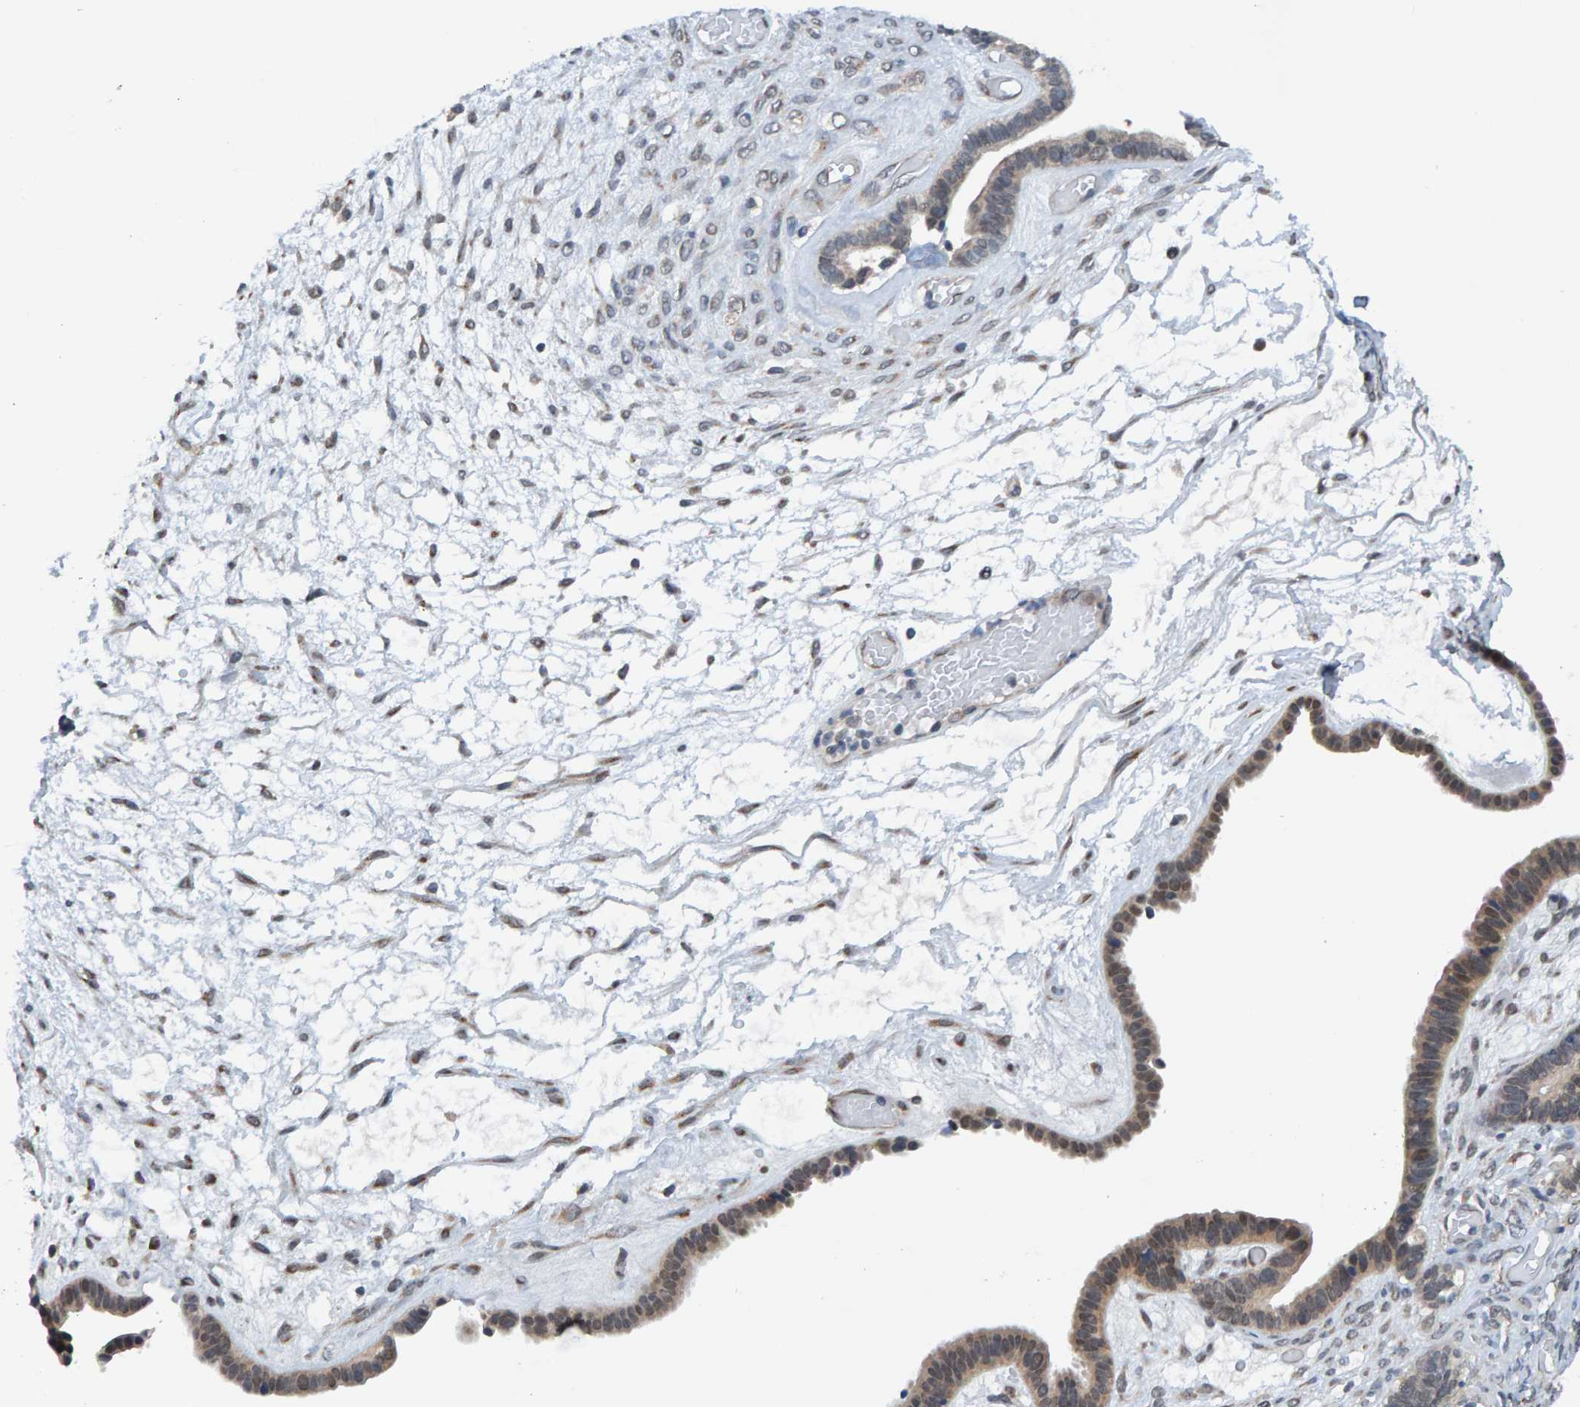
{"staining": {"intensity": "weak", "quantity": "25%-75%", "location": "cytoplasmic/membranous,nuclear"}, "tissue": "ovarian cancer", "cell_type": "Tumor cells", "image_type": "cancer", "snomed": [{"axis": "morphology", "description": "Cystadenocarcinoma, serous, NOS"}, {"axis": "topography", "description": "Ovary"}], "caption": "A brown stain highlights weak cytoplasmic/membranous and nuclear positivity of a protein in human serous cystadenocarcinoma (ovarian) tumor cells.", "gene": "SCRN2", "patient": {"sex": "female", "age": 56}}